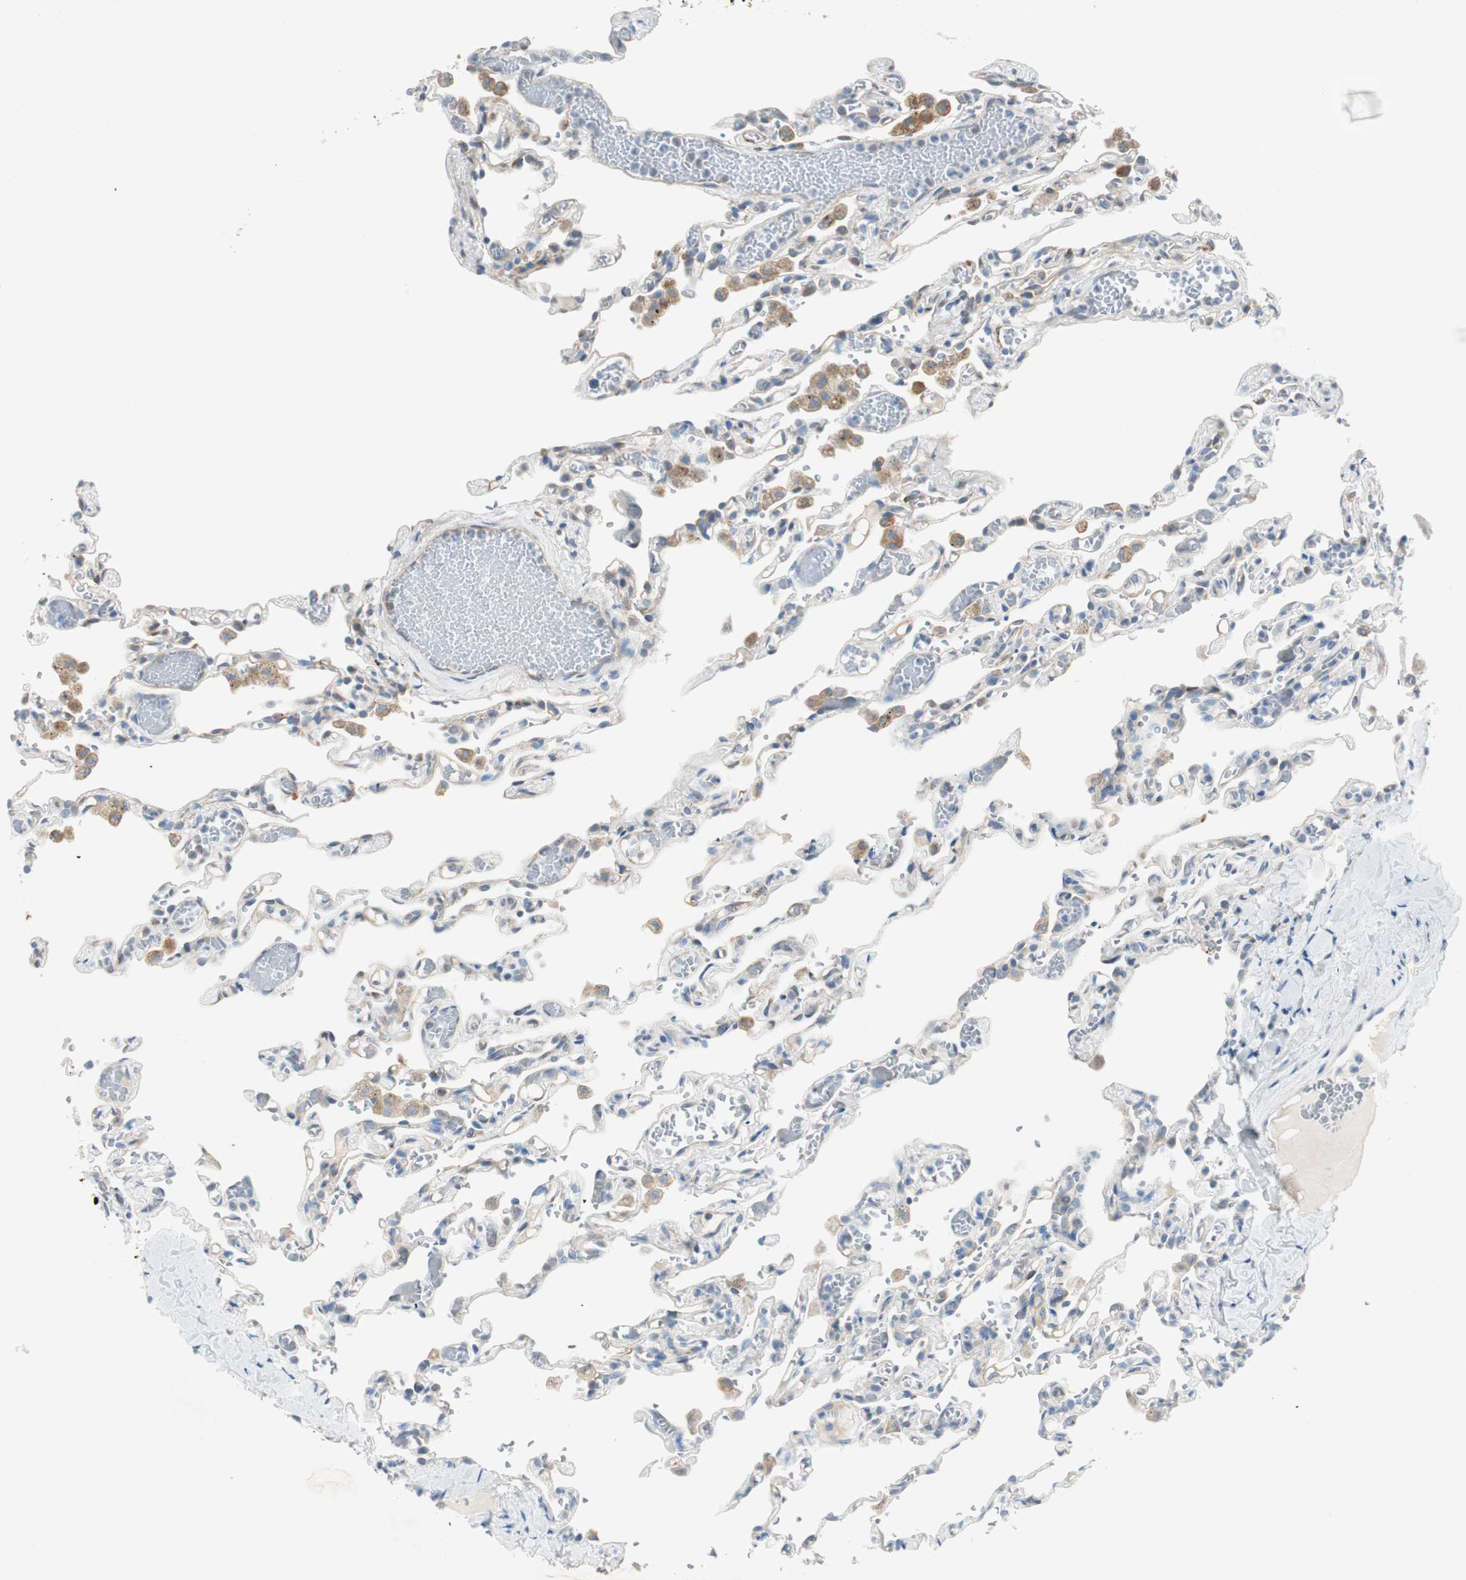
{"staining": {"intensity": "negative", "quantity": "none", "location": "none"}, "tissue": "lung", "cell_type": "Alveolar cells", "image_type": "normal", "snomed": [{"axis": "morphology", "description": "Normal tissue, NOS"}, {"axis": "topography", "description": "Lung"}], "caption": "This is an immunohistochemistry (IHC) micrograph of normal human lung. There is no positivity in alveolar cells.", "gene": "CDK3", "patient": {"sex": "male", "age": 21}}